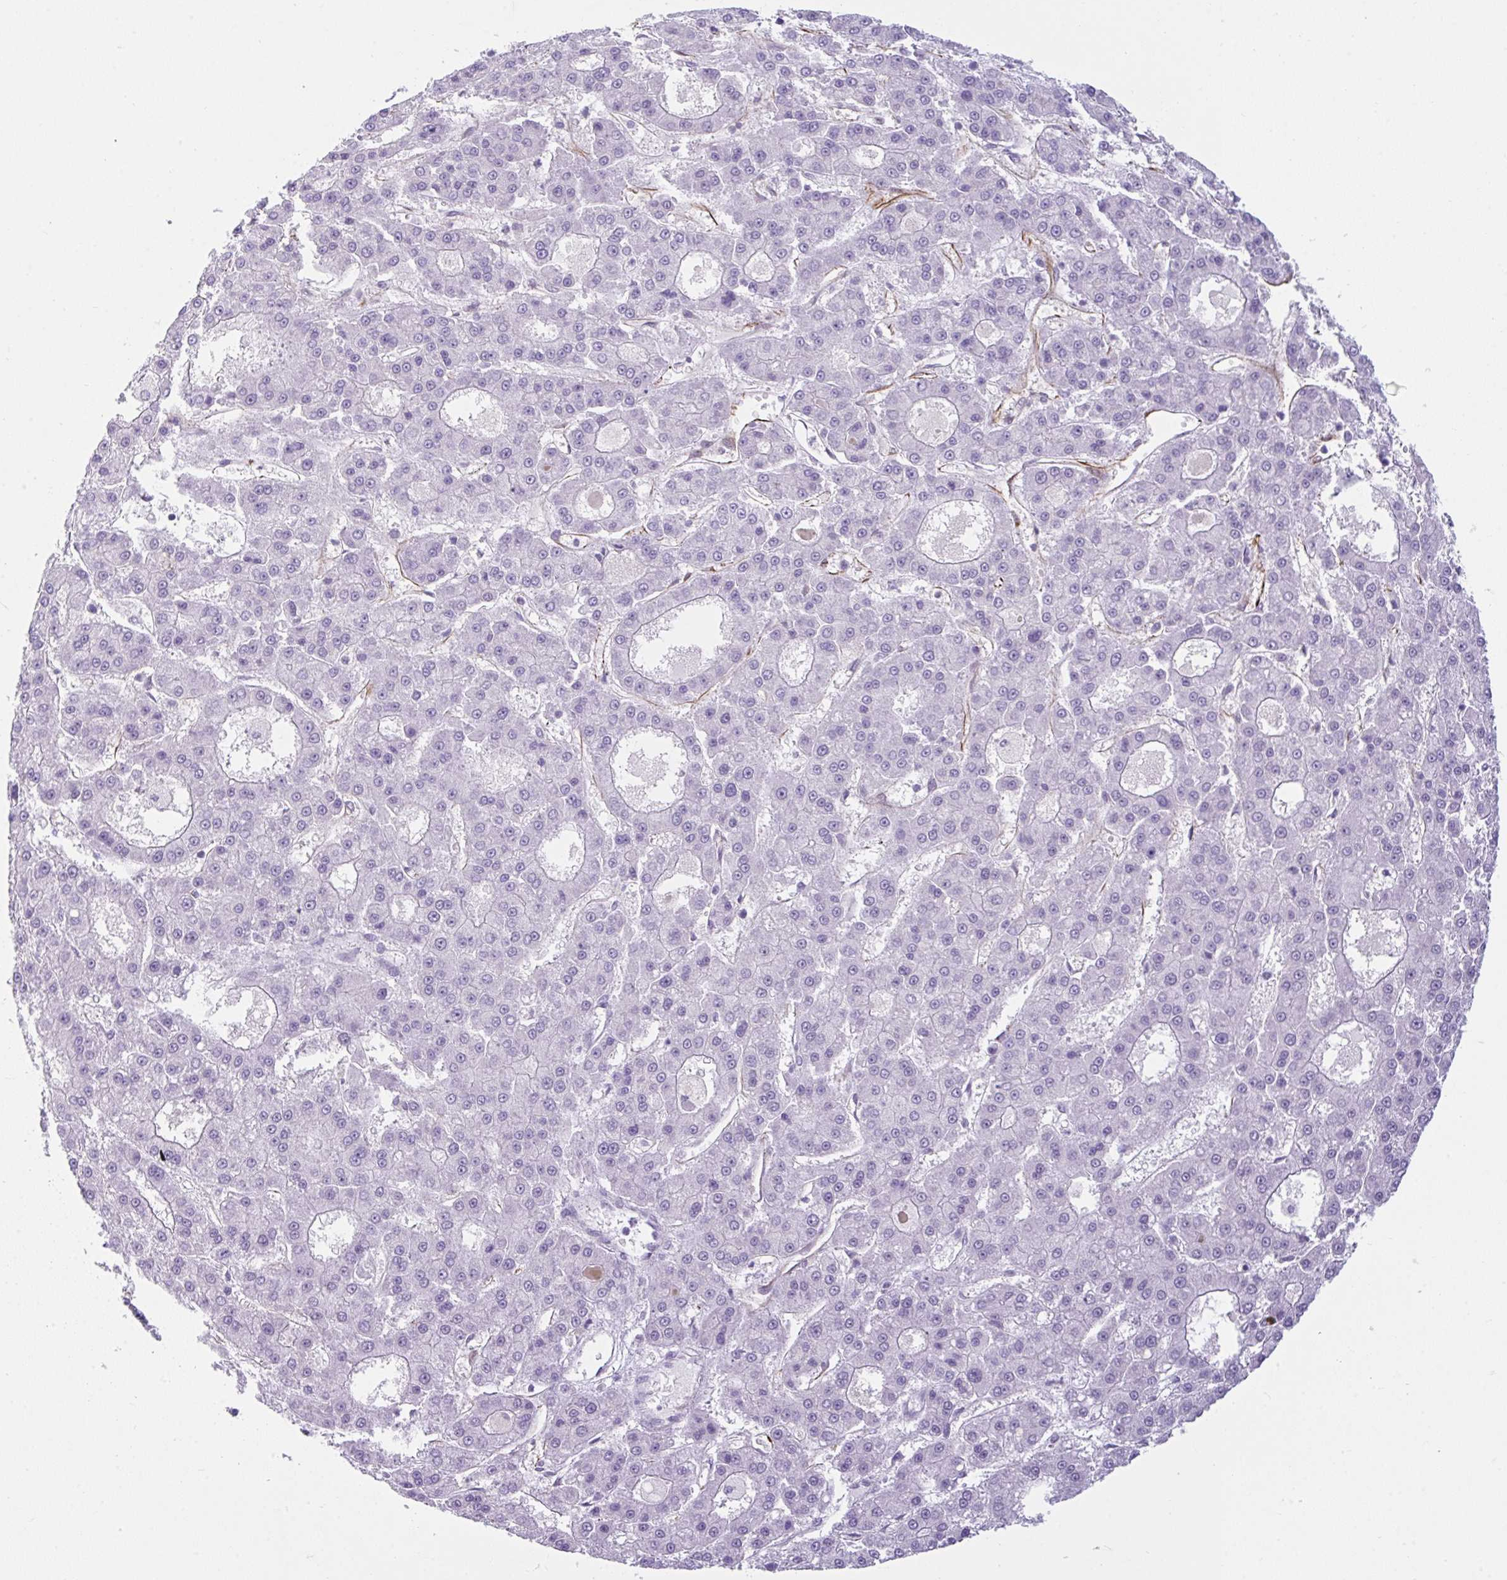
{"staining": {"intensity": "negative", "quantity": "none", "location": "none"}, "tissue": "liver cancer", "cell_type": "Tumor cells", "image_type": "cancer", "snomed": [{"axis": "morphology", "description": "Carcinoma, Hepatocellular, NOS"}, {"axis": "topography", "description": "Liver"}], "caption": "Hepatocellular carcinoma (liver) stained for a protein using IHC exhibits no positivity tumor cells.", "gene": "PRRT4", "patient": {"sex": "male", "age": 70}}